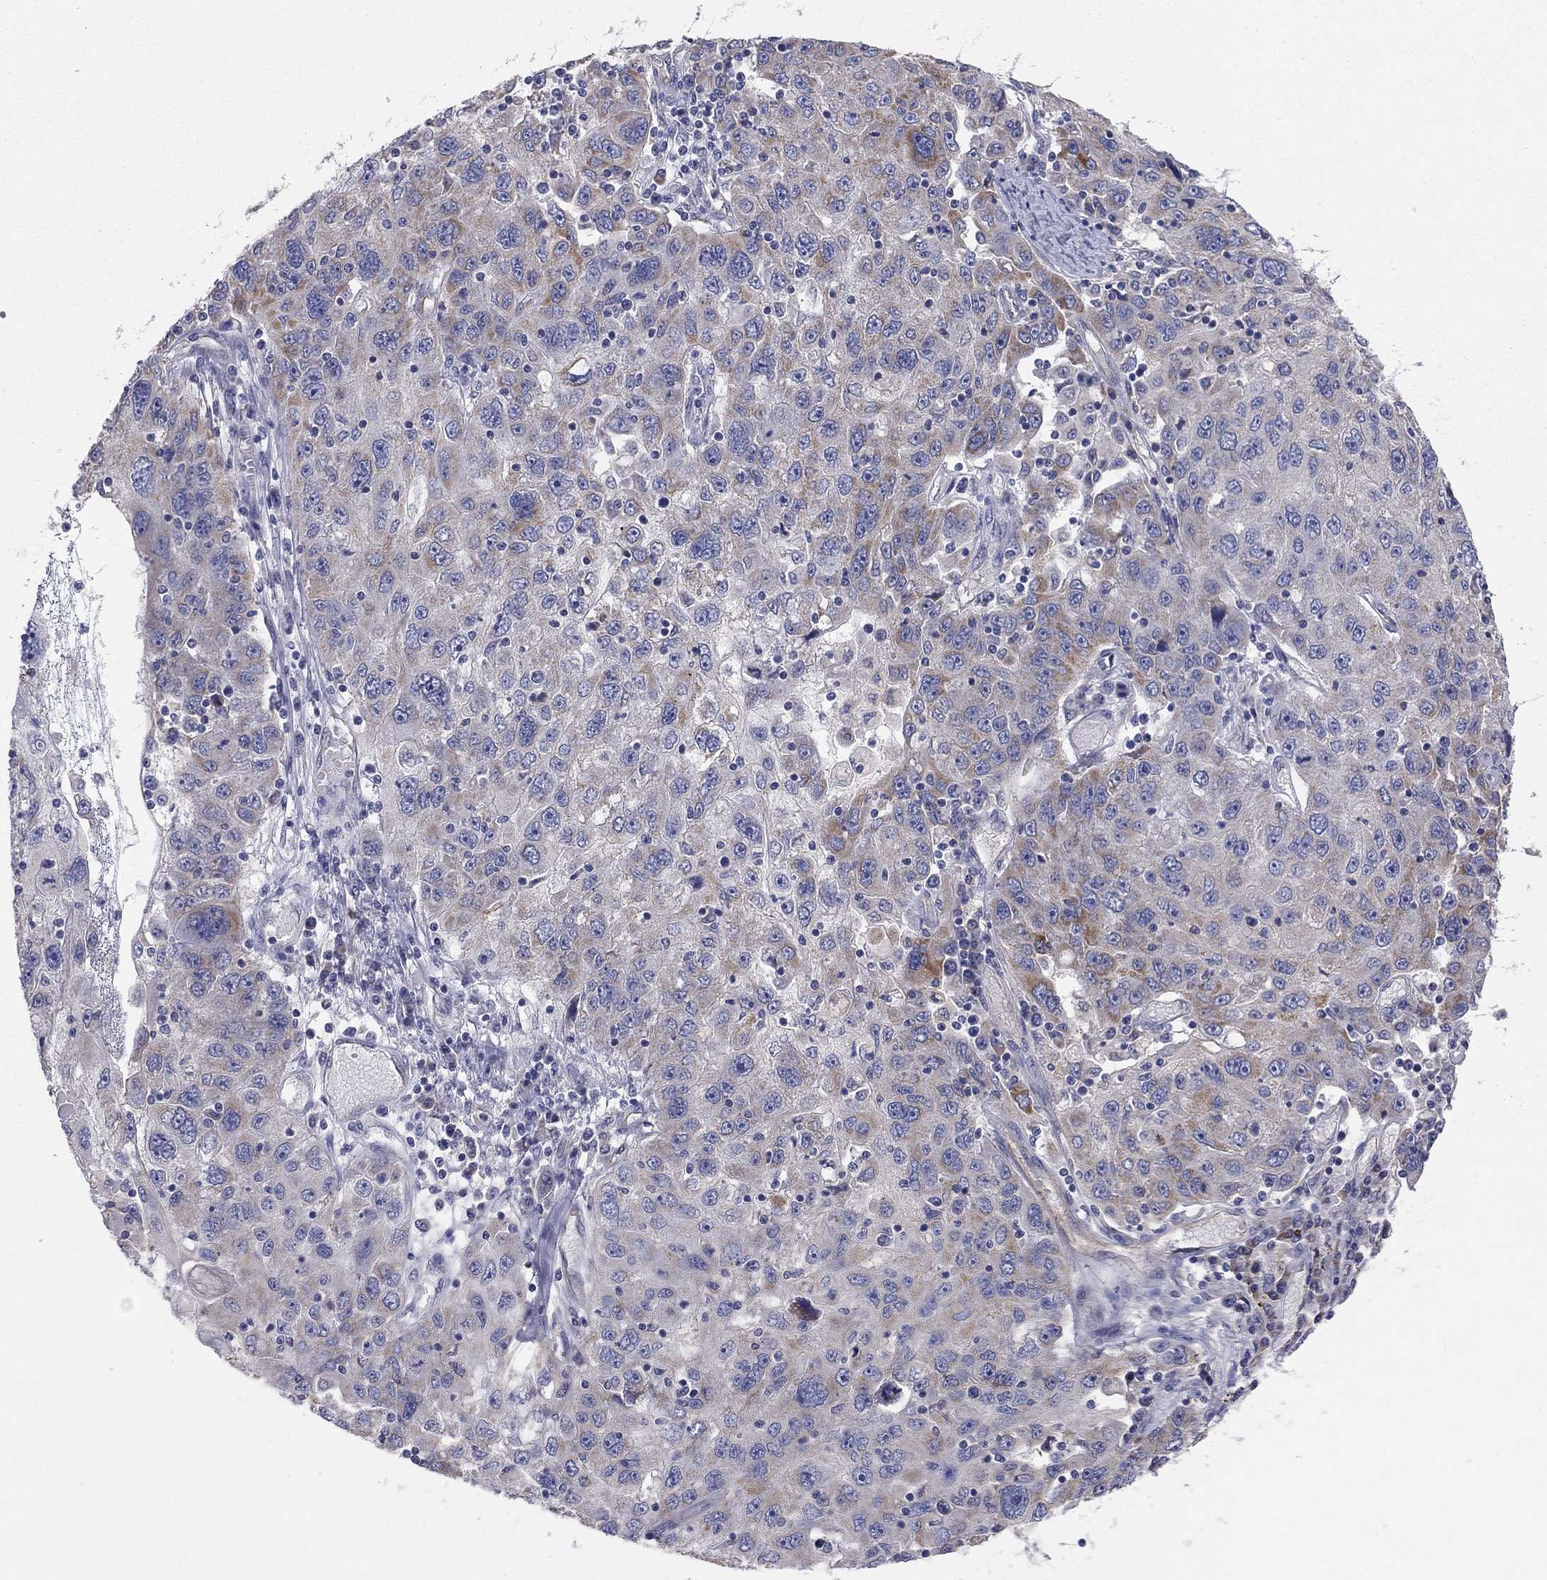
{"staining": {"intensity": "moderate", "quantity": "<25%", "location": "cytoplasmic/membranous"}, "tissue": "stomach cancer", "cell_type": "Tumor cells", "image_type": "cancer", "snomed": [{"axis": "morphology", "description": "Adenocarcinoma, NOS"}, {"axis": "topography", "description": "Stomach"}], "caption": "Stomach cancer (adenocarcinoma) stained for a protein shows moderate cytoplasmic/membranous positivity in tumor cells.", "gene": "EMP2", "patient": {"sex": "male", "age": 56}}